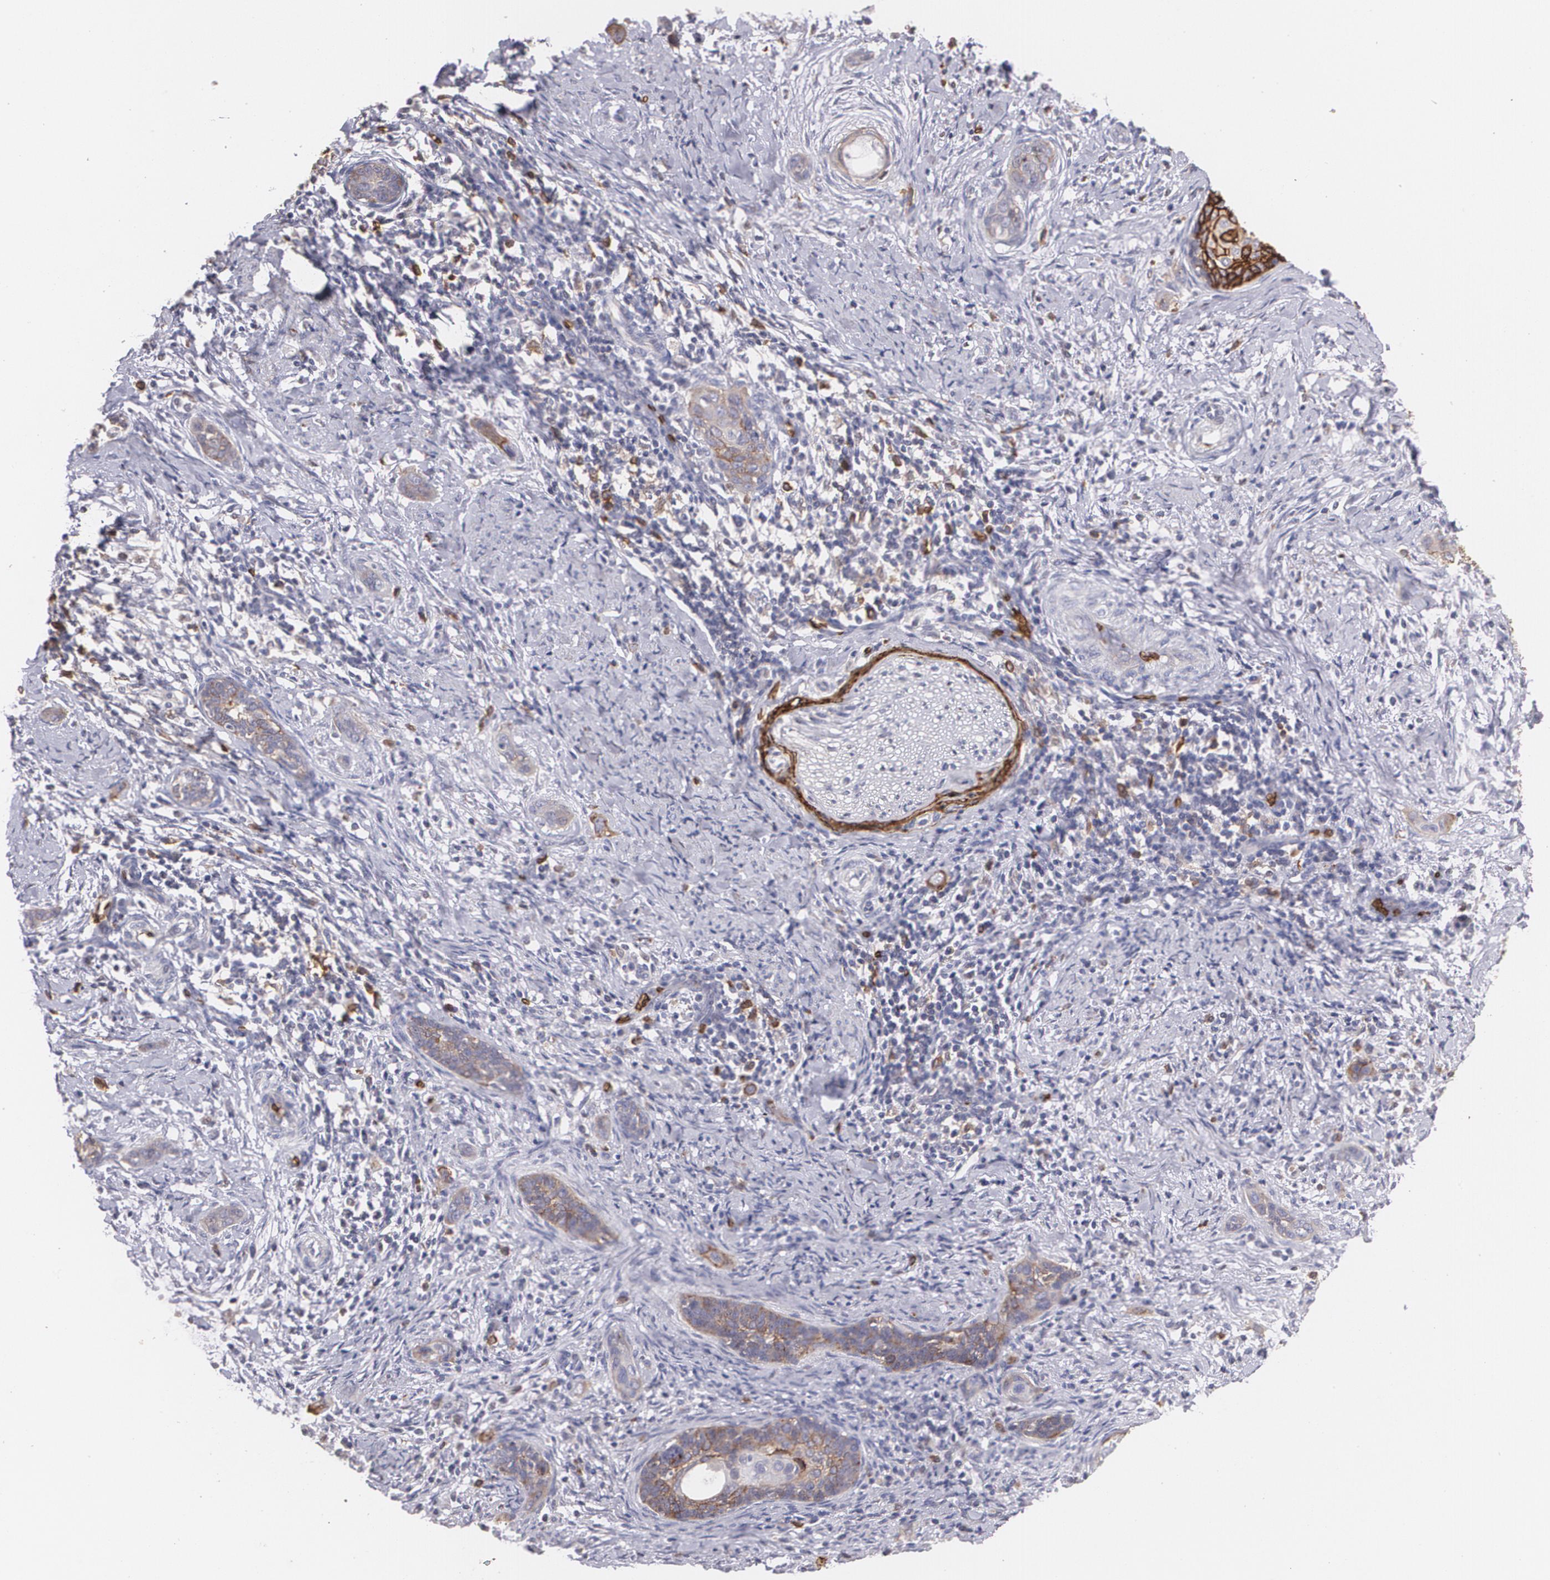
{"staining": {"intensity": "moderate", "quantity": "25%-75%", "location": "cytoplasmic/membranous"}, "tissue": "cervical cancer", "cell_type": "Tumor cells", "image_type": "cancer", "snomed": [{"axis": "morphology", "description": "Squamous cell carcinoma, NOS"}, {"axis": "topography", "description": "Cervix"}], "caption": "Moderate cytoplasmic/membranous positivity is identified in approximately 25%-75% of tumor cells in cervical cancer.", "gene": "SLC2A1", "patient": {"sex": "female", "age": 33}}